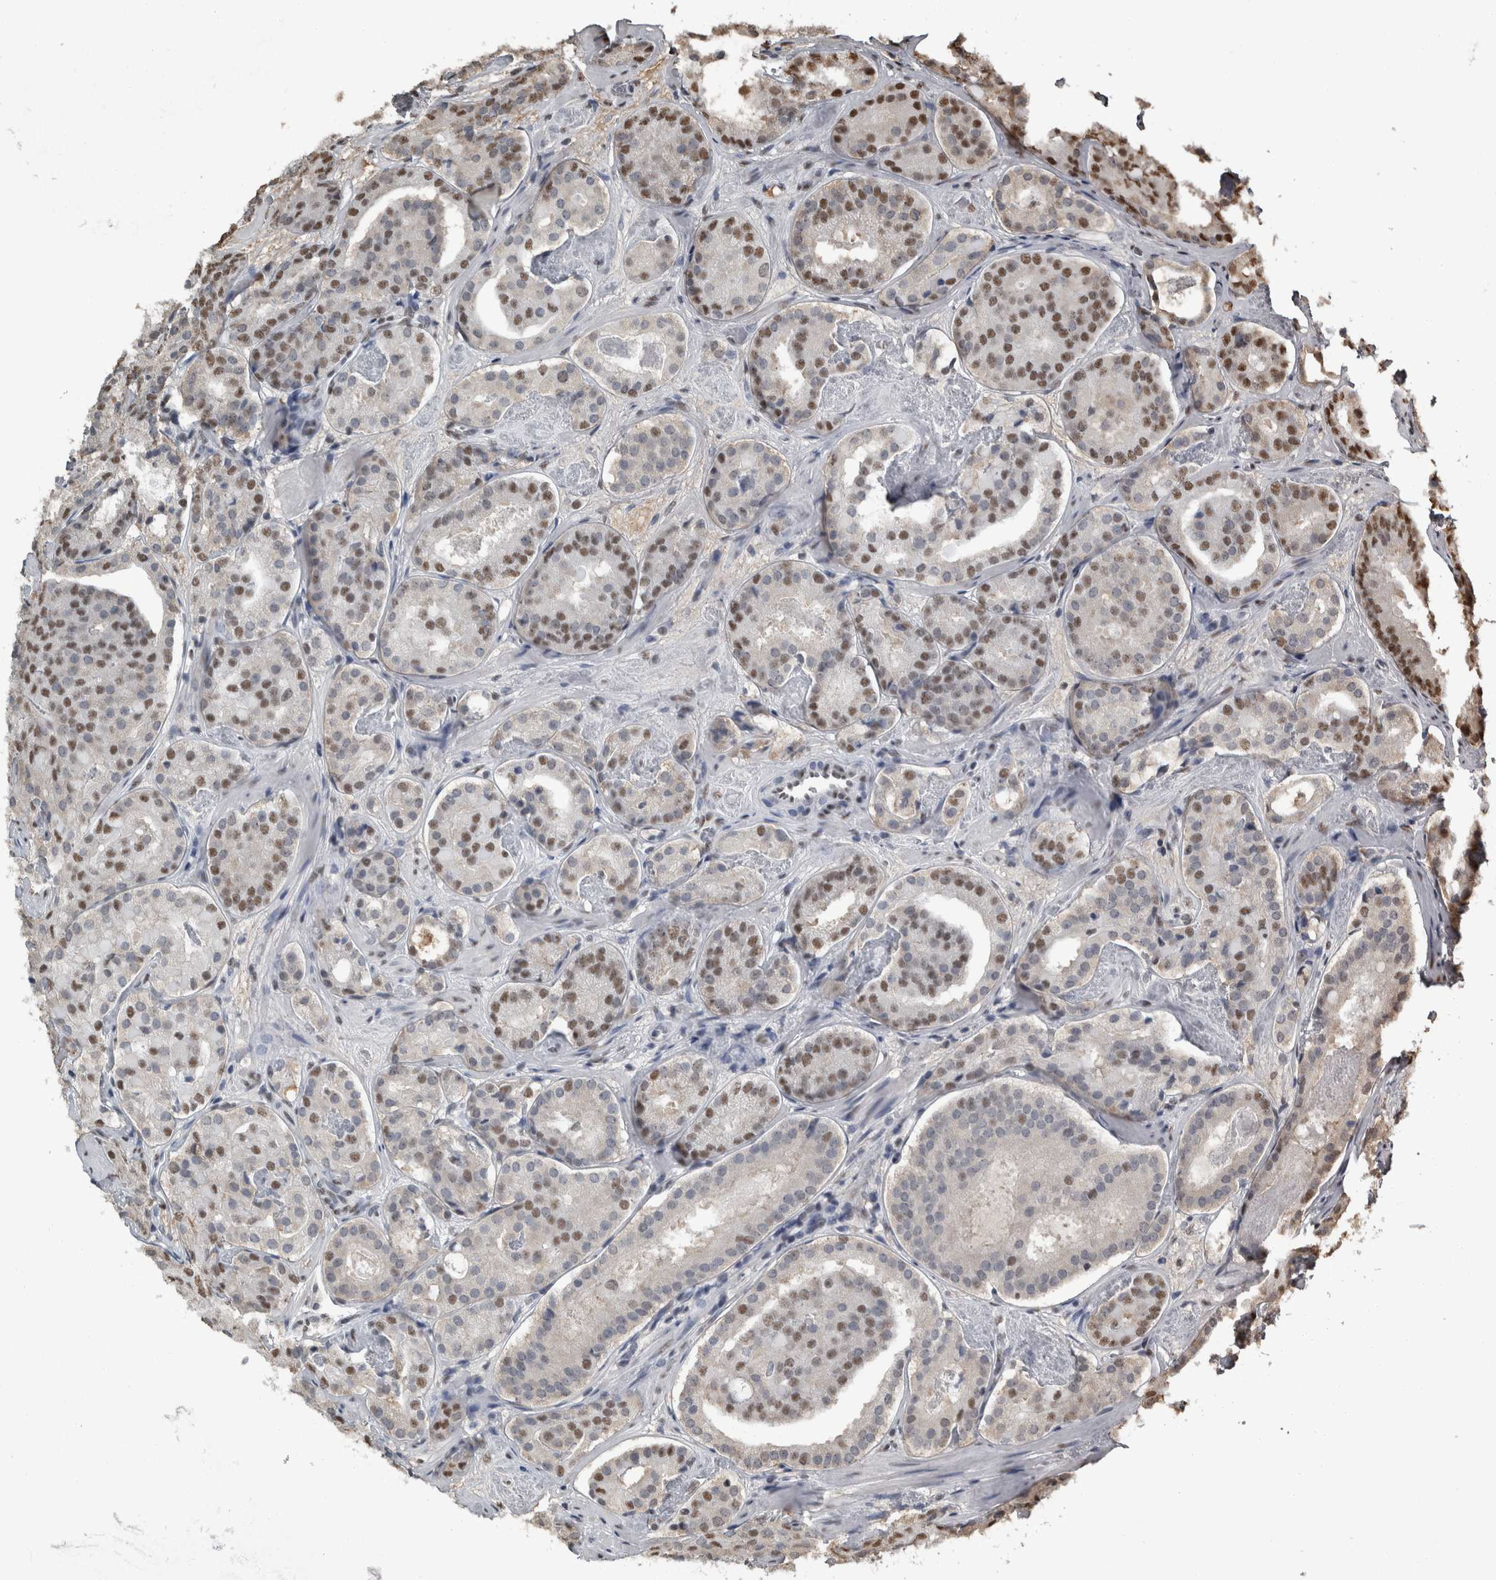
{"staining": {"intensity": "moderate", "quantity": "25%-75%", "location": "nuclear"}, "tissue": "prostate cancer", "cell_type": "Tumor cells", "image_type": "cancer", "snomed": [{"axis": "morphology", "description": "Adenocarcinoma, Low grade"}, {"axis": "topography", "description": "Prostate"}], "caption": "The immunohistochemical stain highlights moderate nuclear expression in tumor cells of adenocarcinoma (low-grade) (prostate) tissue.", "gene": "TGS1", "patient": {"sex": "male", "age": 69}}